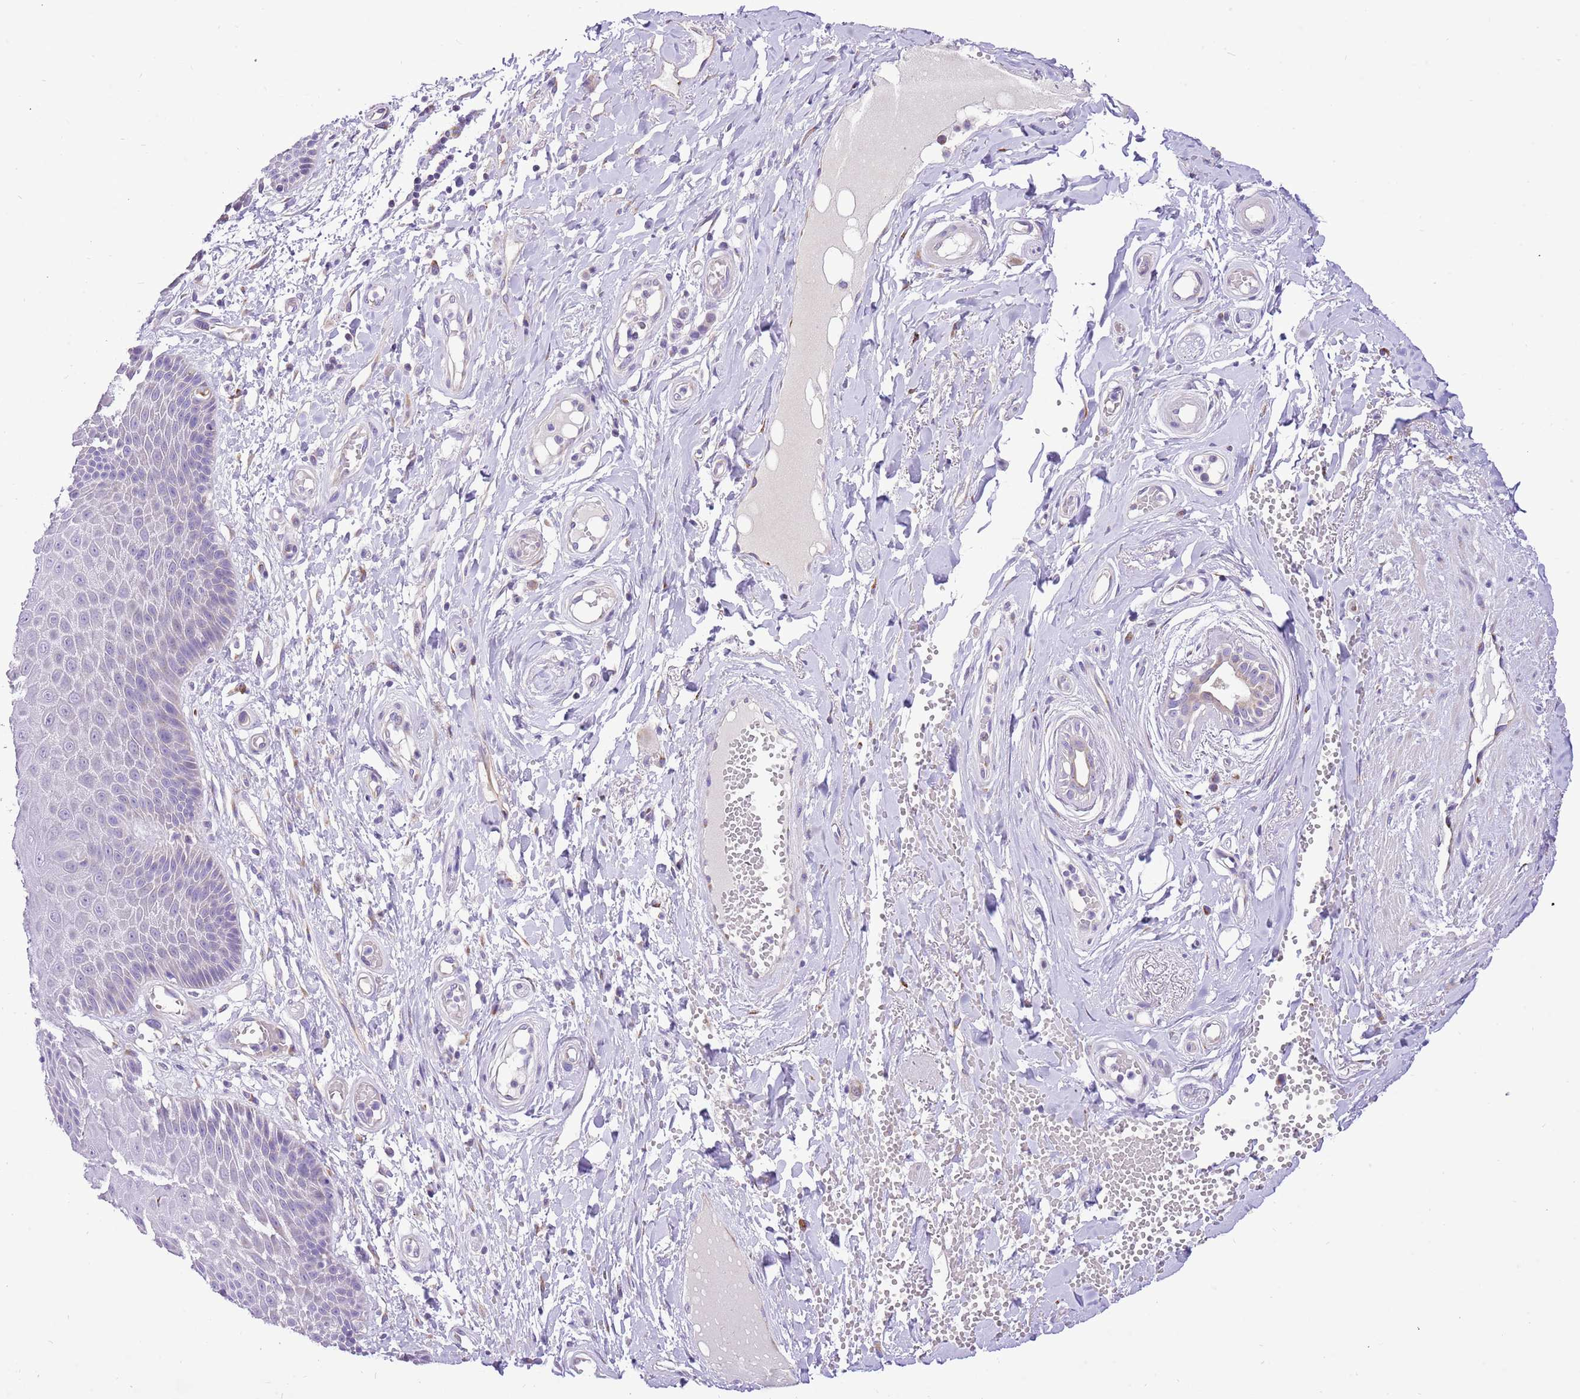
{"staining": {"intensity": "negative", "quantity": "none", "location": "none"}, "tissue": "skin", "cell_type": "Epidermal cells", "image_type": "normal", "snomed": [{"axis": "morphology", "description": "Normal tissue, NOS"}, {"axis": "topography", "description": "Anal"}], "caption": "Immunohistochemistry (IHC) micrograph of unremarkable human skin stained for a protein (brown), which exhibits no positivity in epidermal cells.", "gene": "COX17", "patient": {"sex": "male", "age": 78}}